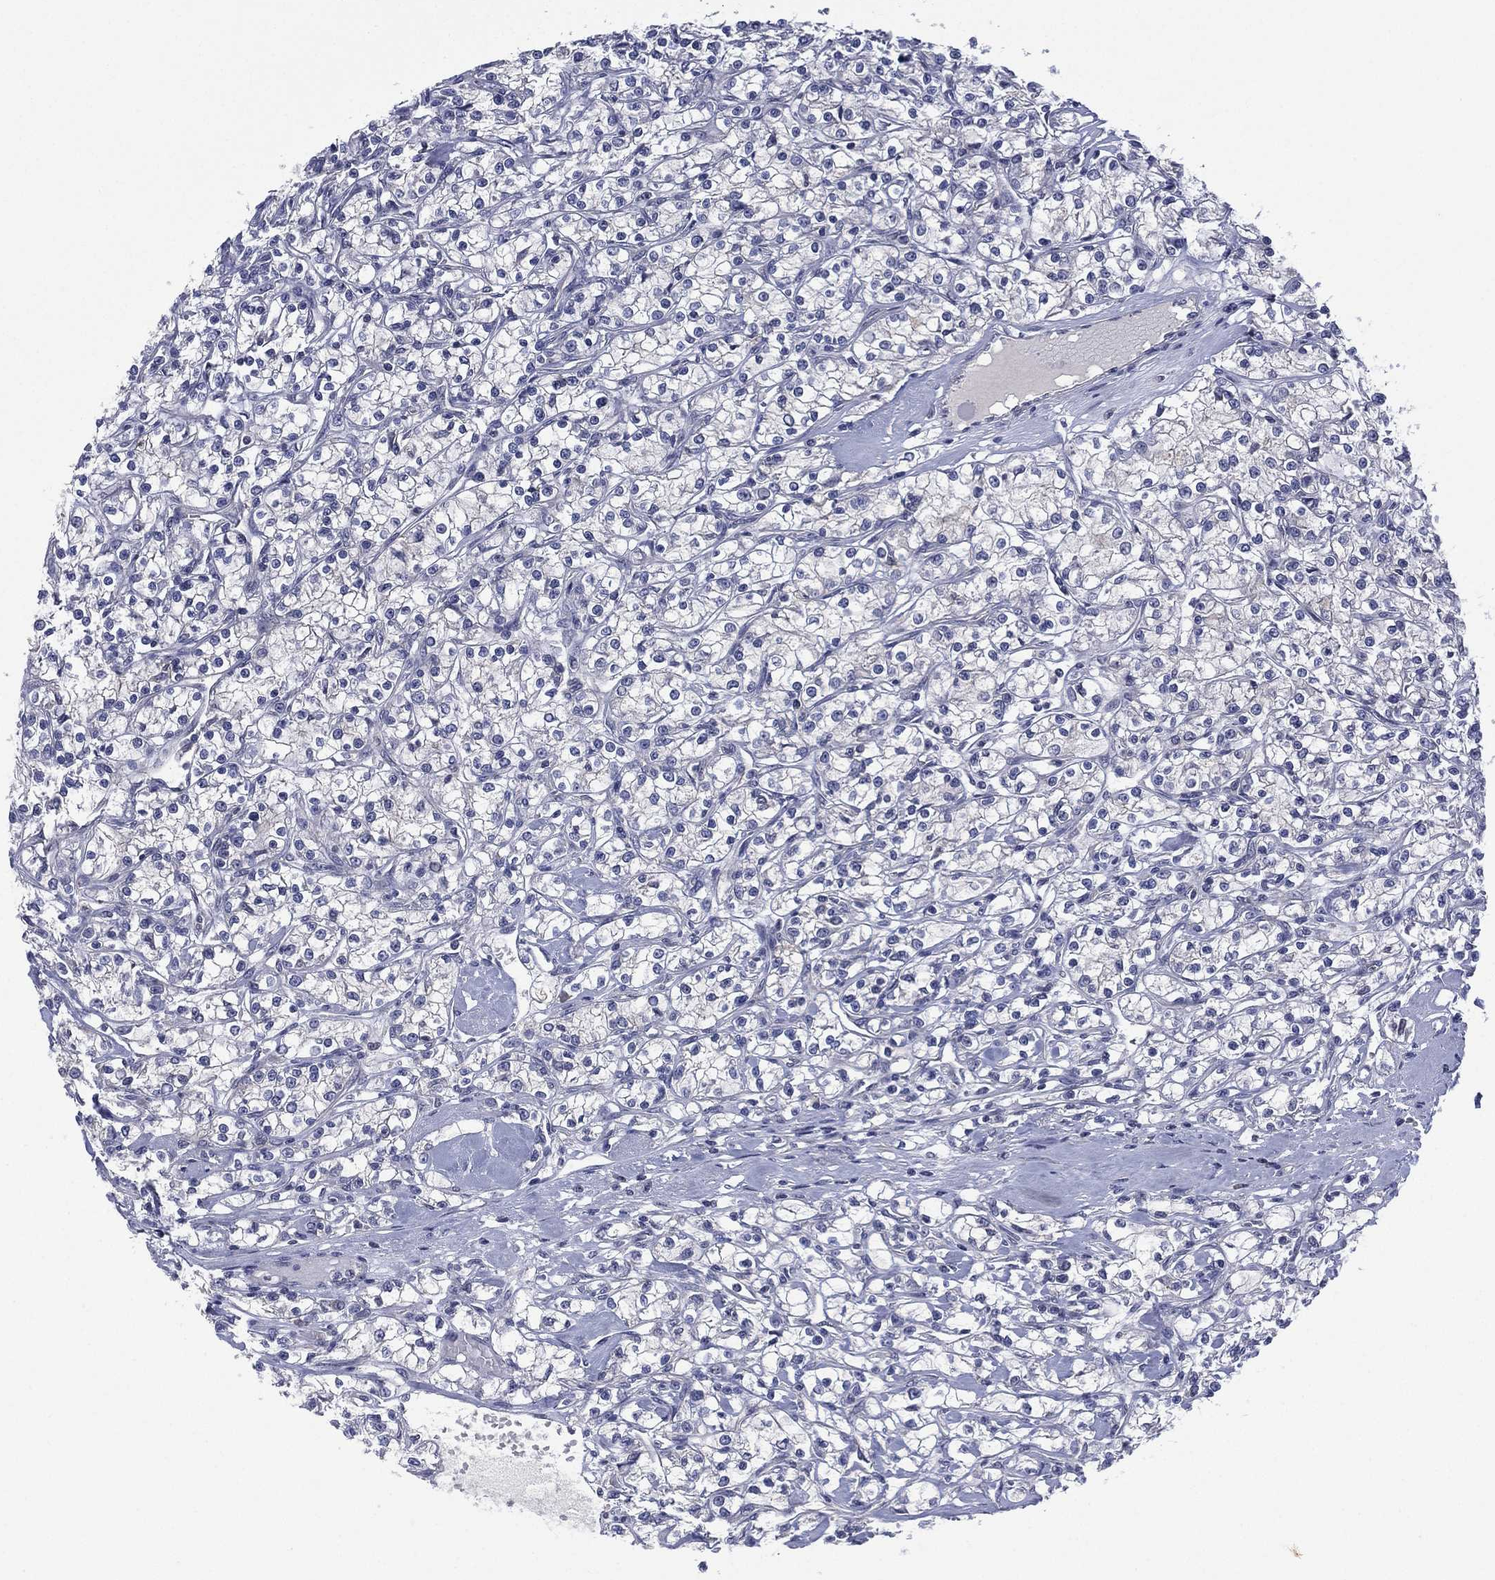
{"staining": {"intensity": "negative", "quantity": "none", "location": "none"}, "tissue": "renal cancer", "cell_type": "Tumor cells", "image_type": "cancer", "snomed": [{"axis": "morphology", "description": "Adenocarcinoma, NOS"}, {"axis": "topography", "description": "Kidney"}], "caption": "The image exhibits no significant positivity in tumor cells of renal cancer (adenocarcinoma).", "gene": "MPP7", "patient": {"sex": "female", "age": 59}}